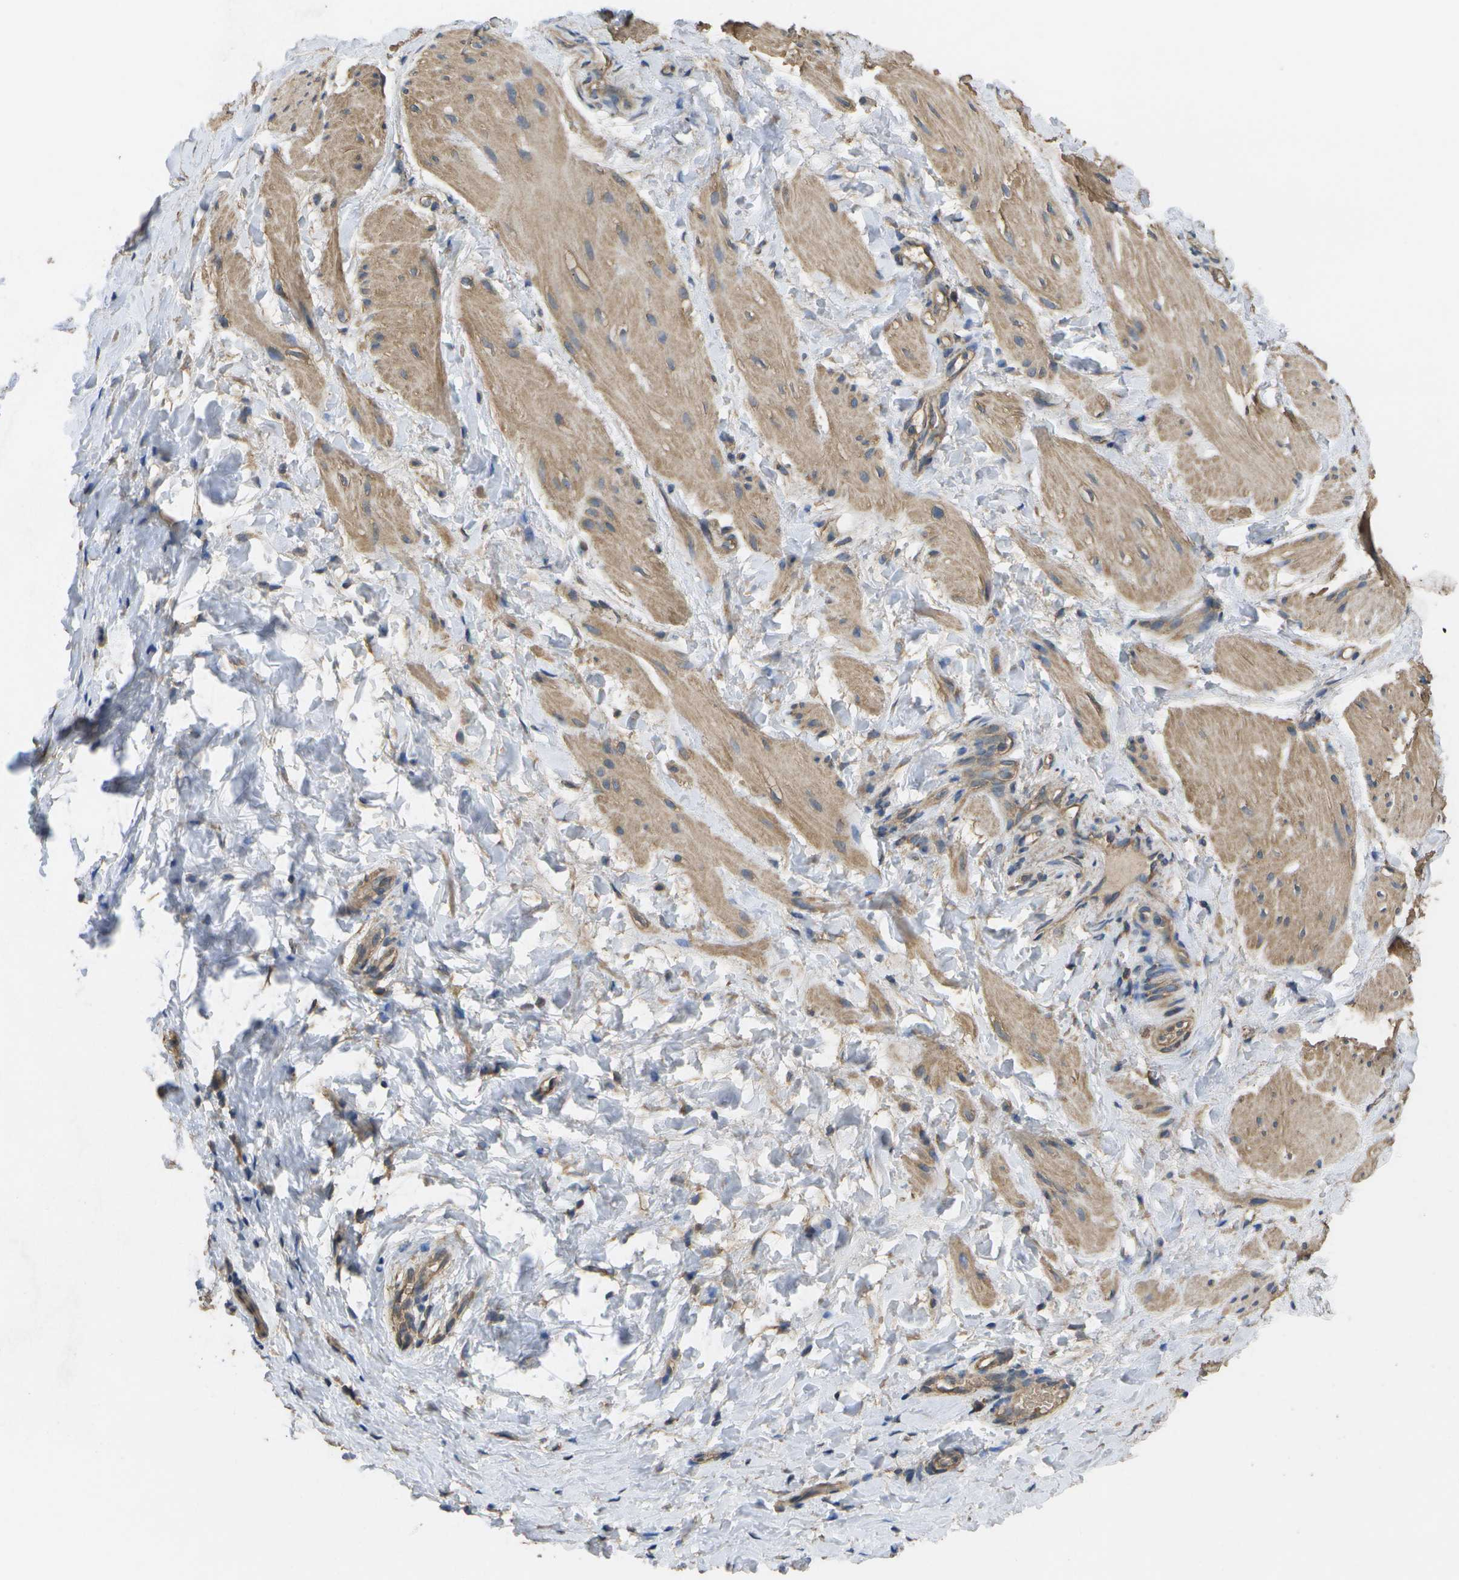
{"staining": {"intensity": "moderate", "quantity": "25%-75%", "location": "cytoplasmic/membranous"}, "tissue": "smooth muscle", "cell_type": "Smooth muscle cells", "image_type": "normal", "snomed": [{"axis": "morphology", "description": "Normal tissue, NOS"}, {"axis": "topography", "description": "Smooth muscle"}], "caption": "A high-resolution micrograph shows IHC staining of normal smooth muscle, which shows moderate cytoplasmic/membranous staining in about 25%-75% of smooth muscle cells.", "gene": "SACS", "patient": {"sex": "male", "age": 16}}